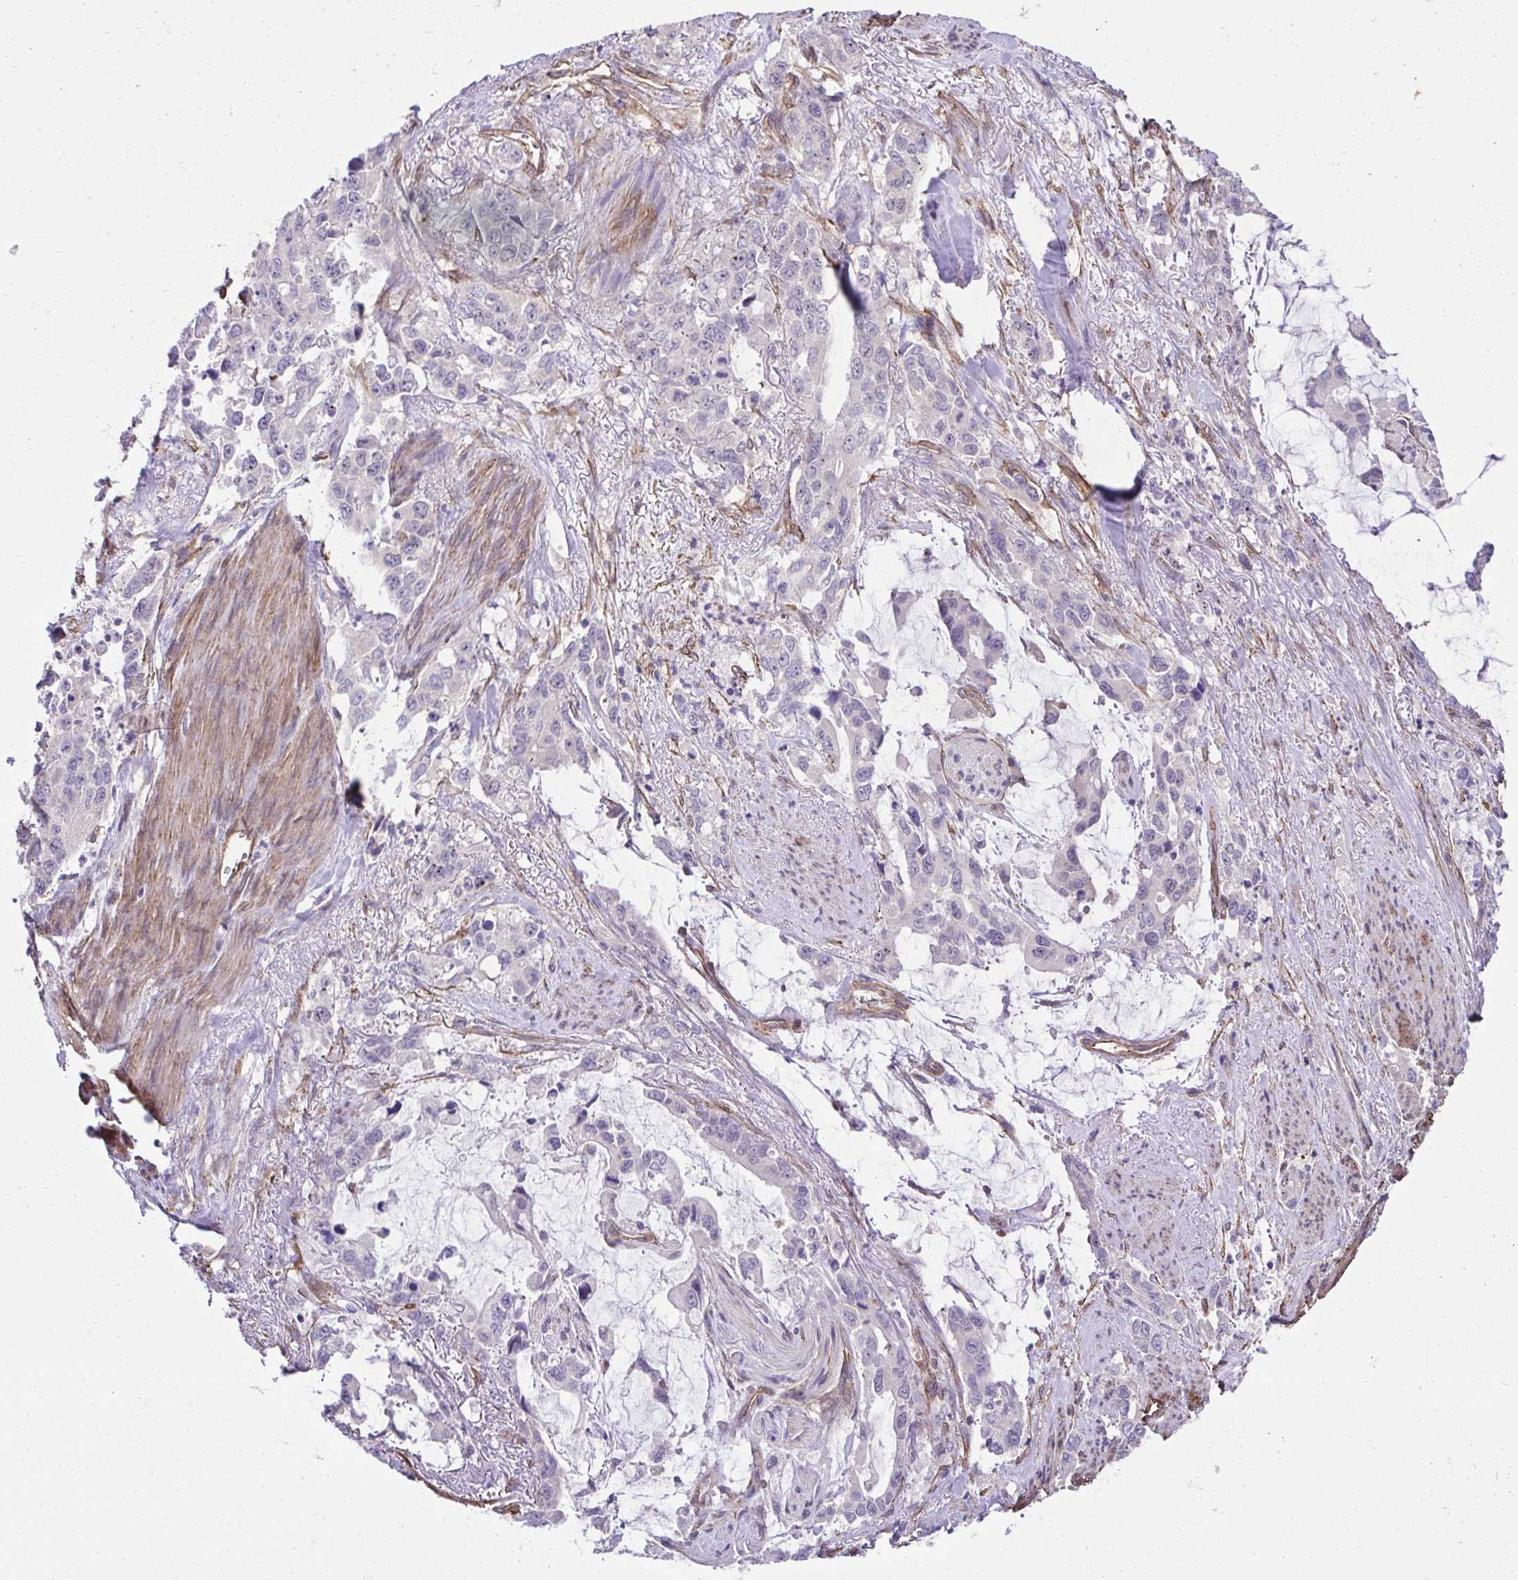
{"staining": {"intensity": "negative", "quantity": "none", "location": "none"}, "tissue": "stomach cancer", "cell_type": "Tumor cells", "image_type": "cancer", "snomed": [{"axis": "morphology", "description": "Adenocarcinoma, NOS"}, {"axis": "topography", "description": "Stomach, upper"}], "caption": "Adenocarcinoma (stomach) stained for a protein using immunohistochemistry (IHC) exhibits no staining tumor cells.", "gene": "TRIM52", "patient": {"sex": "male", "age": 85}}